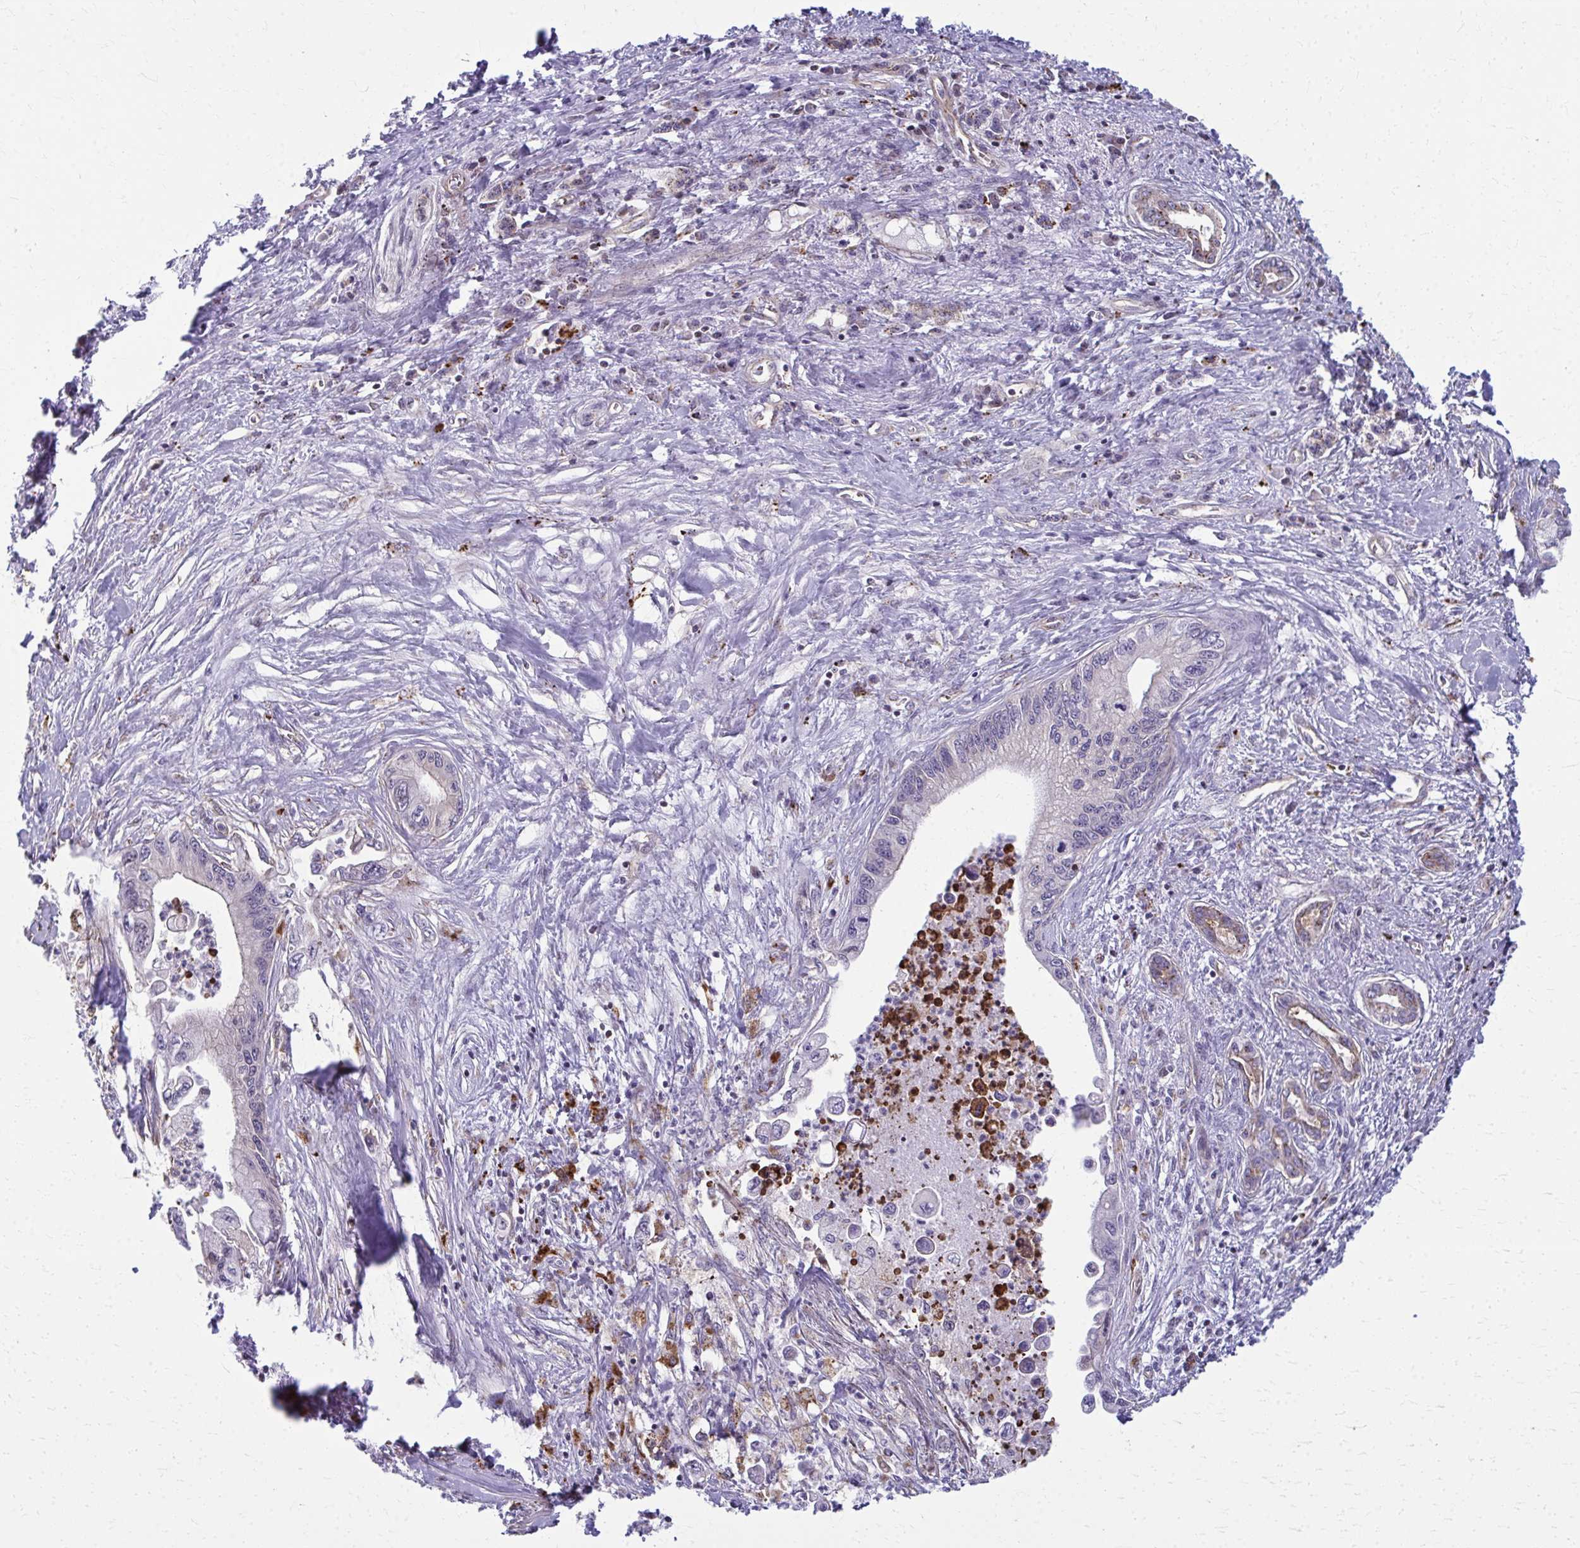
{"staining": {"intensity": "moderate", "quantity": "<25%", "location": "cytoplasmic/membranous"}, "tissue": "pancreatic cancer", "cell_type": "Tumor cells", "image_type": "cancer", "snomed": [{"axis": "morphology", "description": "Adenocarcinoma, NOS"}, {"axis": "topography", "description": "Pancreas"}], "caption": "Protein staining of pancreatic cancer tissue displays moderate cytoplasmic/membranous expression in approximately <25% of tumor cells. (brown staining indicates protein expression, while blue staining denotes nuclei).", "gene": "LRRC4B", "patient": {"sex": "male", "age": 61}}